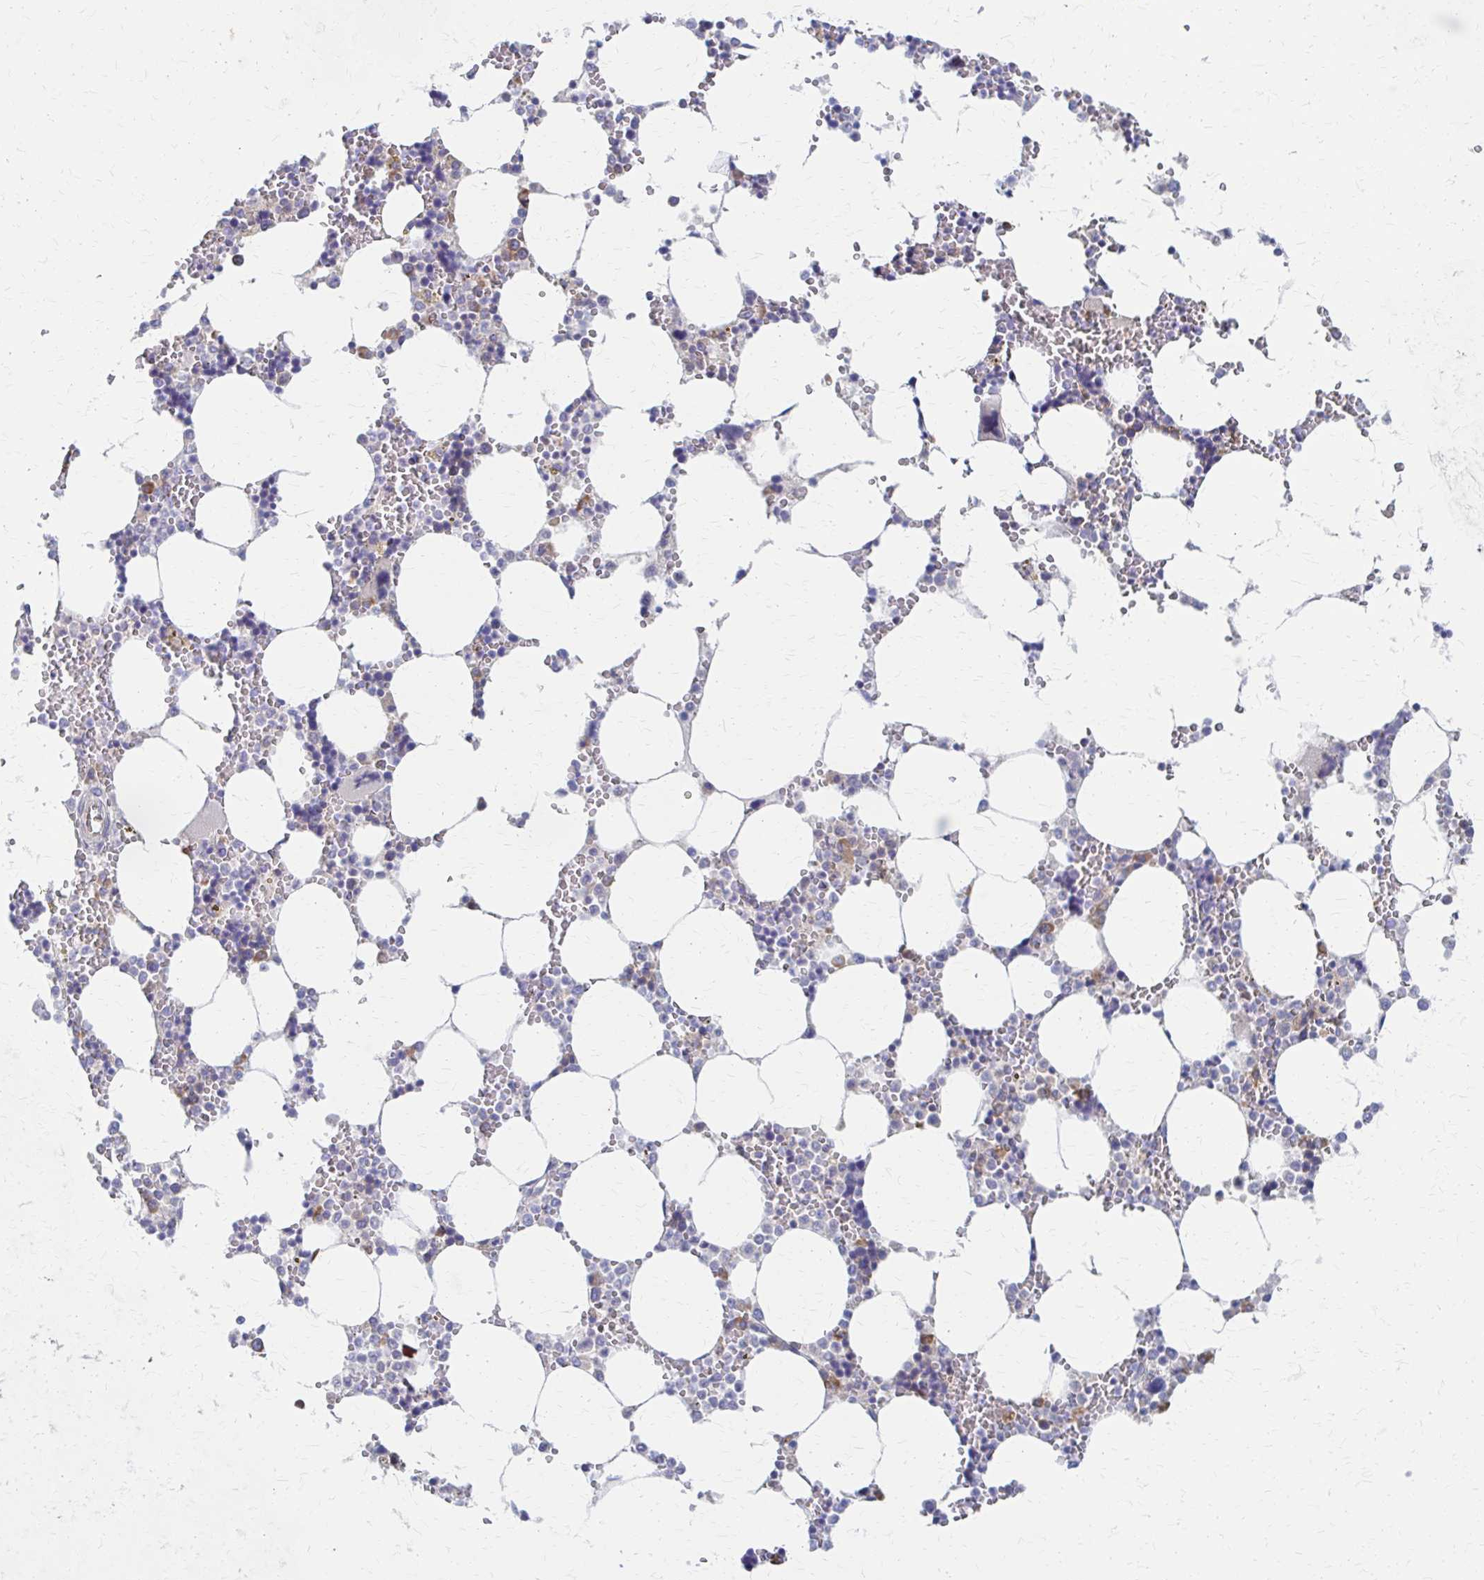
{"staining": {"intensity": "weak", "quantity": "<25%", "location": "cytoplasmic/membranous"}, "tissue": "bone marrow", "cell_type": "Hematopoietic cells", "image_type": "normal", "snomed": [{"axis": "morphology", "description": "Normal tissue, NOS"}, {"axis": "topography", "description": "Bone marrow"}], "caption": "The photomicrograph demonstrates no significant expression in hematopoietic cells of bone marrow.", "gene": "RPL27A", "patient": {"sex": "male", "age": 64}}